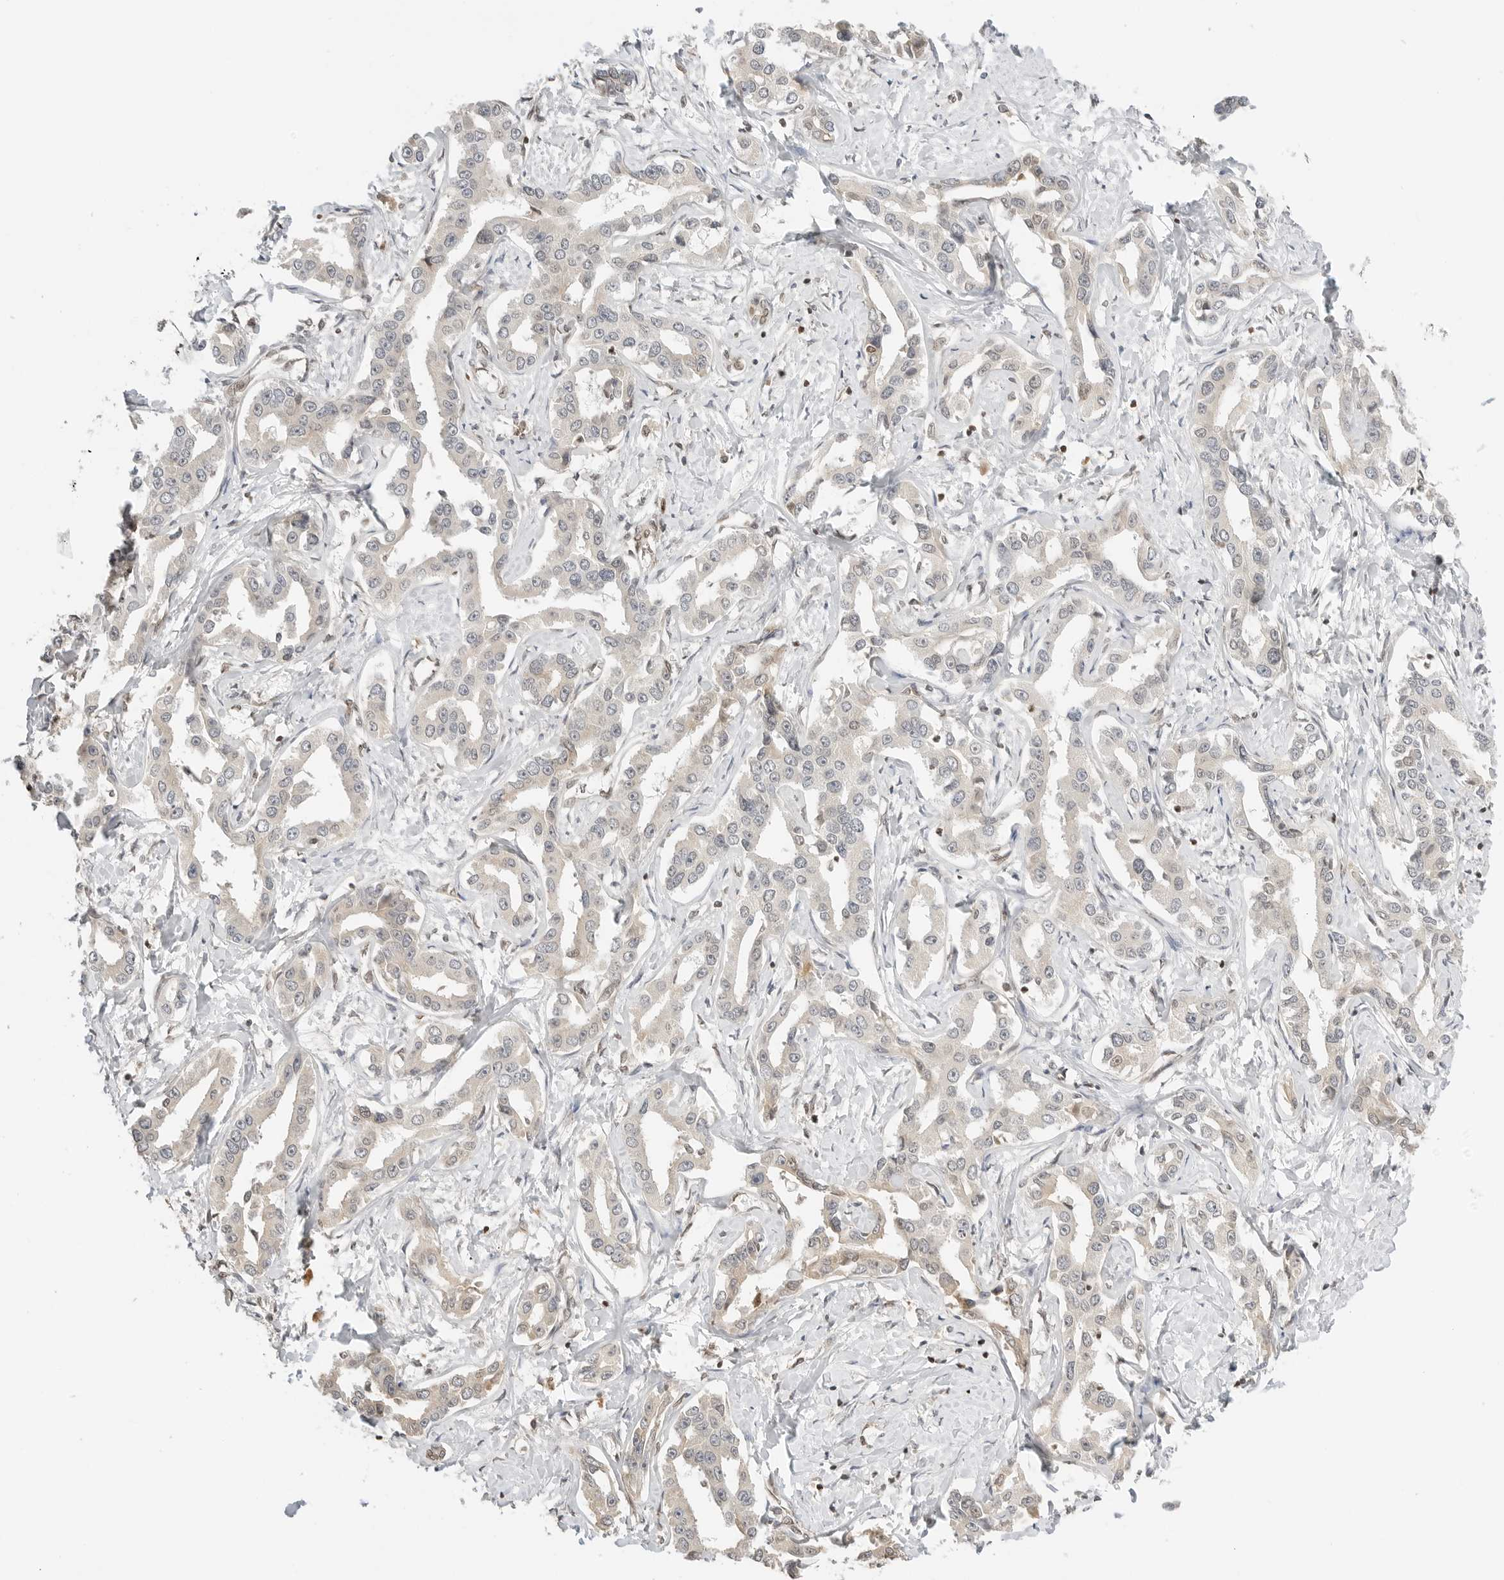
{"staining": {"intensity": "weak", "quantity": "25%-75%", "location": "cytoplasmic/membranous"}, "tissue": "liver cancer", "cell_type": "Tumor cells", "image_type": "cancer", "snomed": [{"axis": "morphology", "description": "Cholangiocarcinoma"}, {"axis": "topography", "description": "Liver"}], "caption": "This is an image of IHC staining of liver cancer, which shows weak positivity in the cytoplasmic/membranous of tumor cells.", "gene": "POLH", "patient": {"sex": "male", "age": 59}}